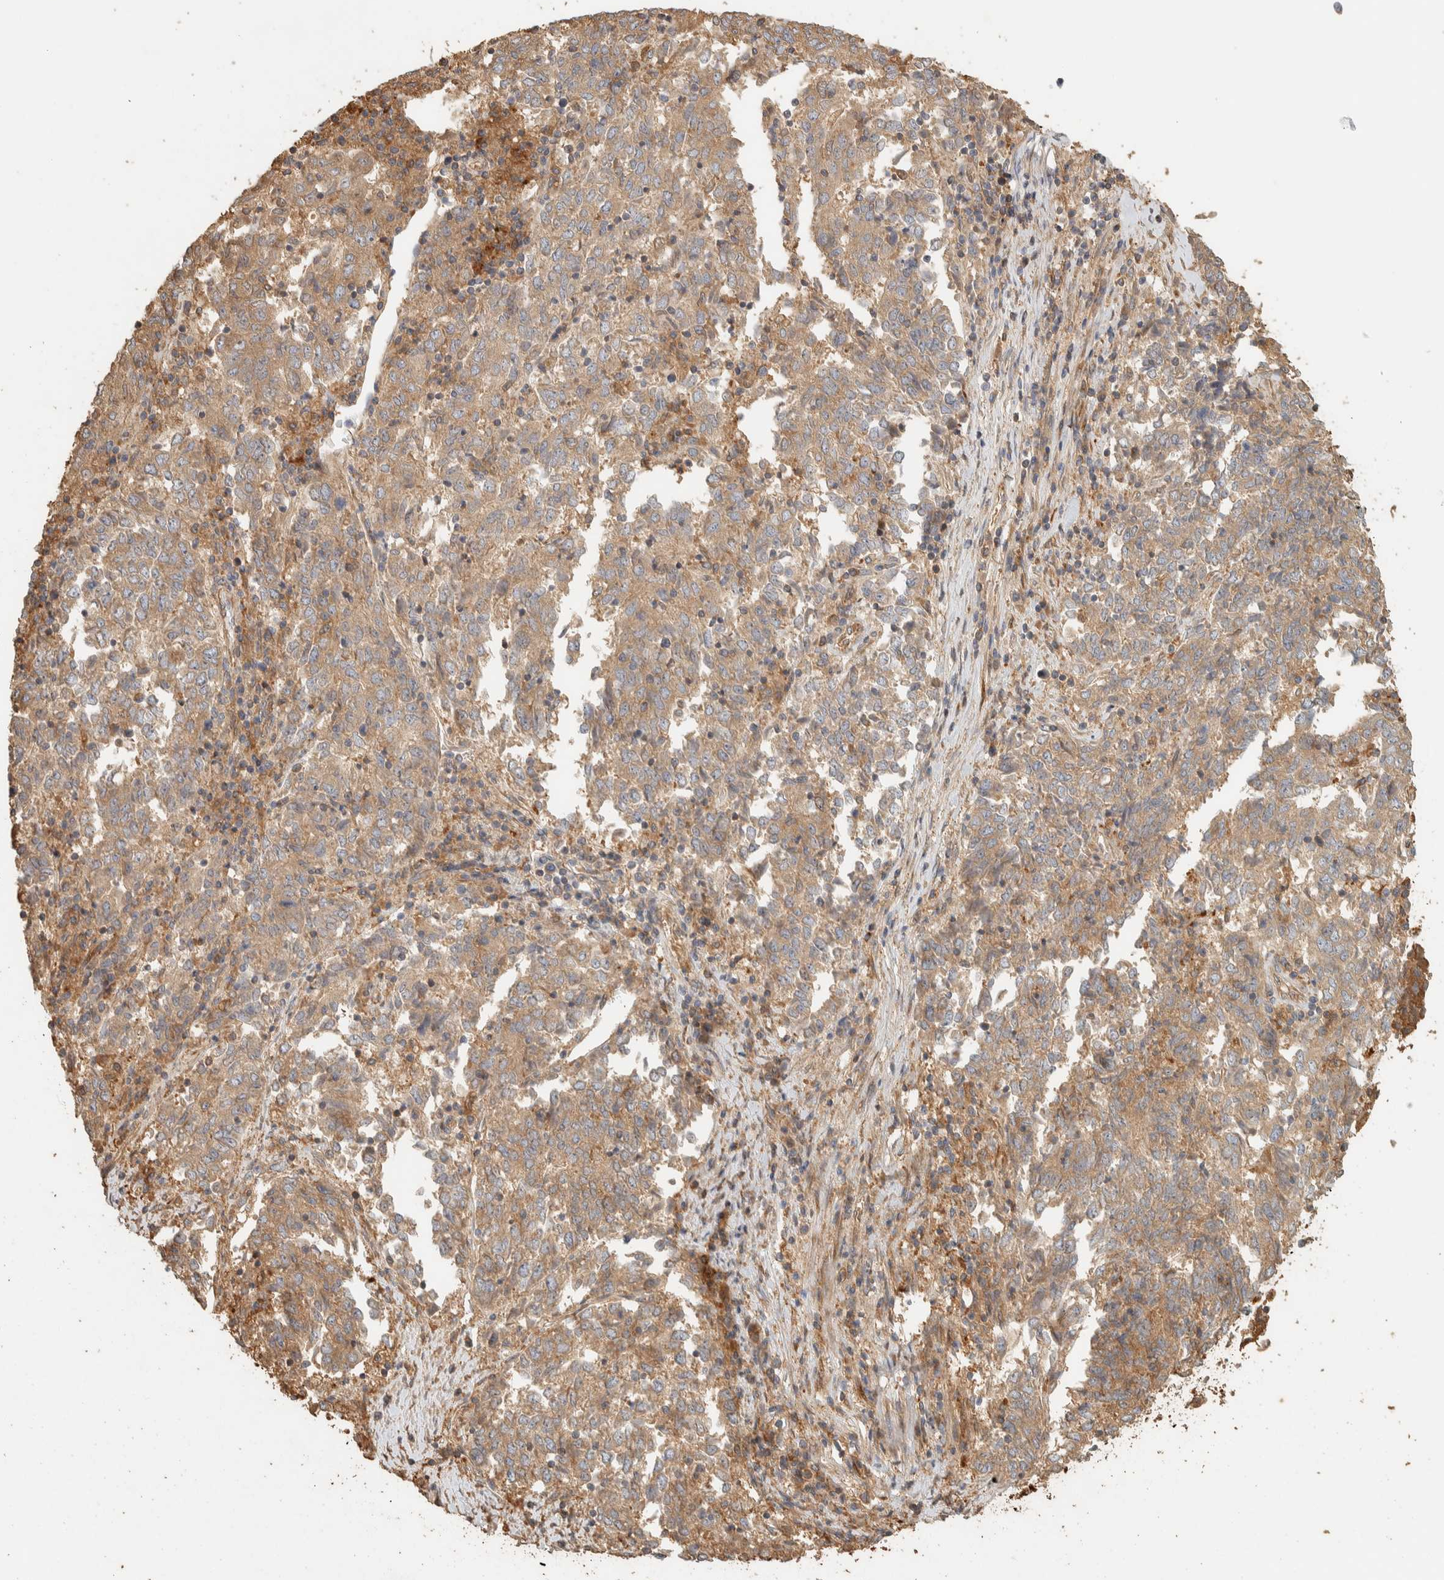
{"staining": {"intensity": "moderate", "quantity": ">75%", "location": "cytoplasmic/membranous"}, "tissue": "endometrial cancer", "cell_type": "Tumor cells", "image_type": "cancer", "snomed": [{"axis": "morphology", "description": "Adenocarcinoma, NOS"}, {"axis": "topography", "description": "Endometrium"}], "caption": "Endometrial adenocarcinoma tissue reveals moderate cytoplasmic/membranous positivity in about >75% of tumor cells", "gene": "EXOC7", "patient": {"sex": "female", "age": 80}}